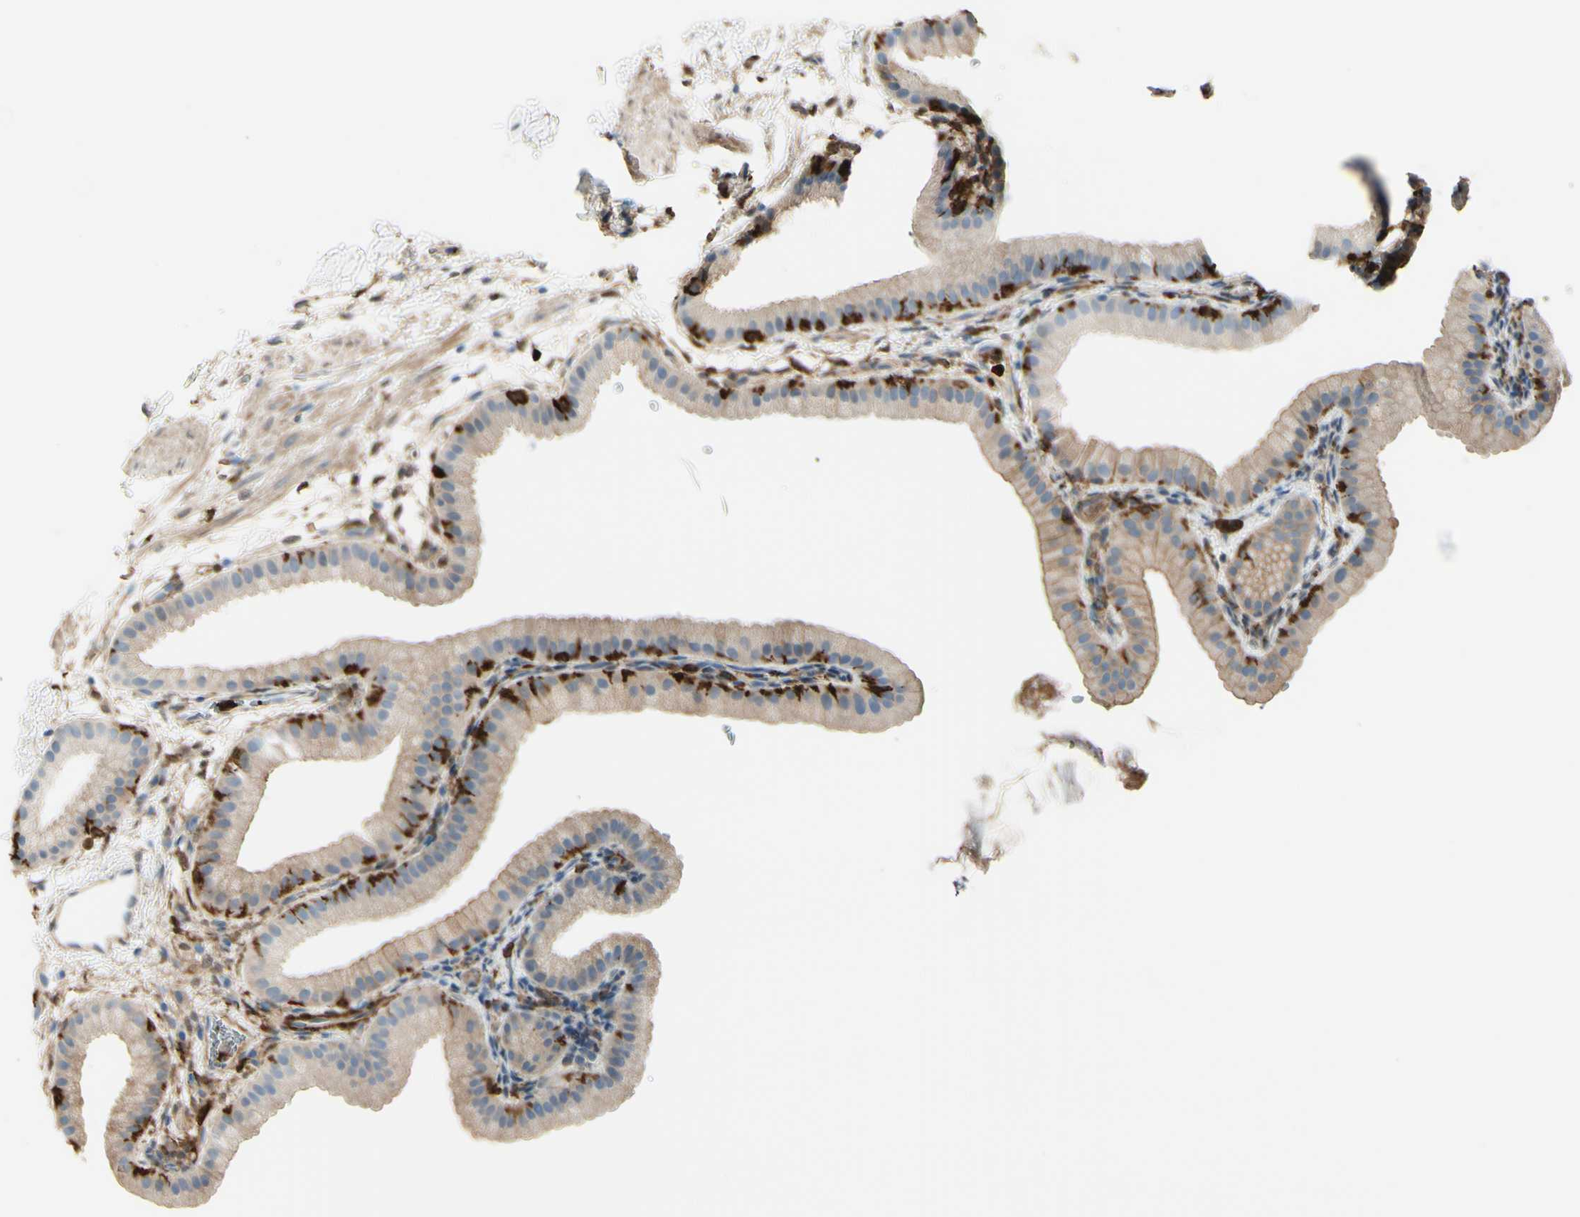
{"staining": {"intensity": "weak", "quantity": ">75%", "location": "cytoplasmic/membranous"}, "tissue": "gallbladder", "cell_type": "Glandular cells", "image_type": "normal", "snomed": [{"axis": "morphology", "description": "Normal tissue, NOS"}, {"axis": "topography", "description": "Gallbladder"}], "caption": "This photomicrograph shows benign gallbladder stained with immunohistochemistry to label a protein in brown. The cytoplasmic/membranous of glandular cells show weak positivity for the protein. Nuclei are counter-stained blue.", "gene": "GSN", "patient": {"sex": "female", "age": 64}}